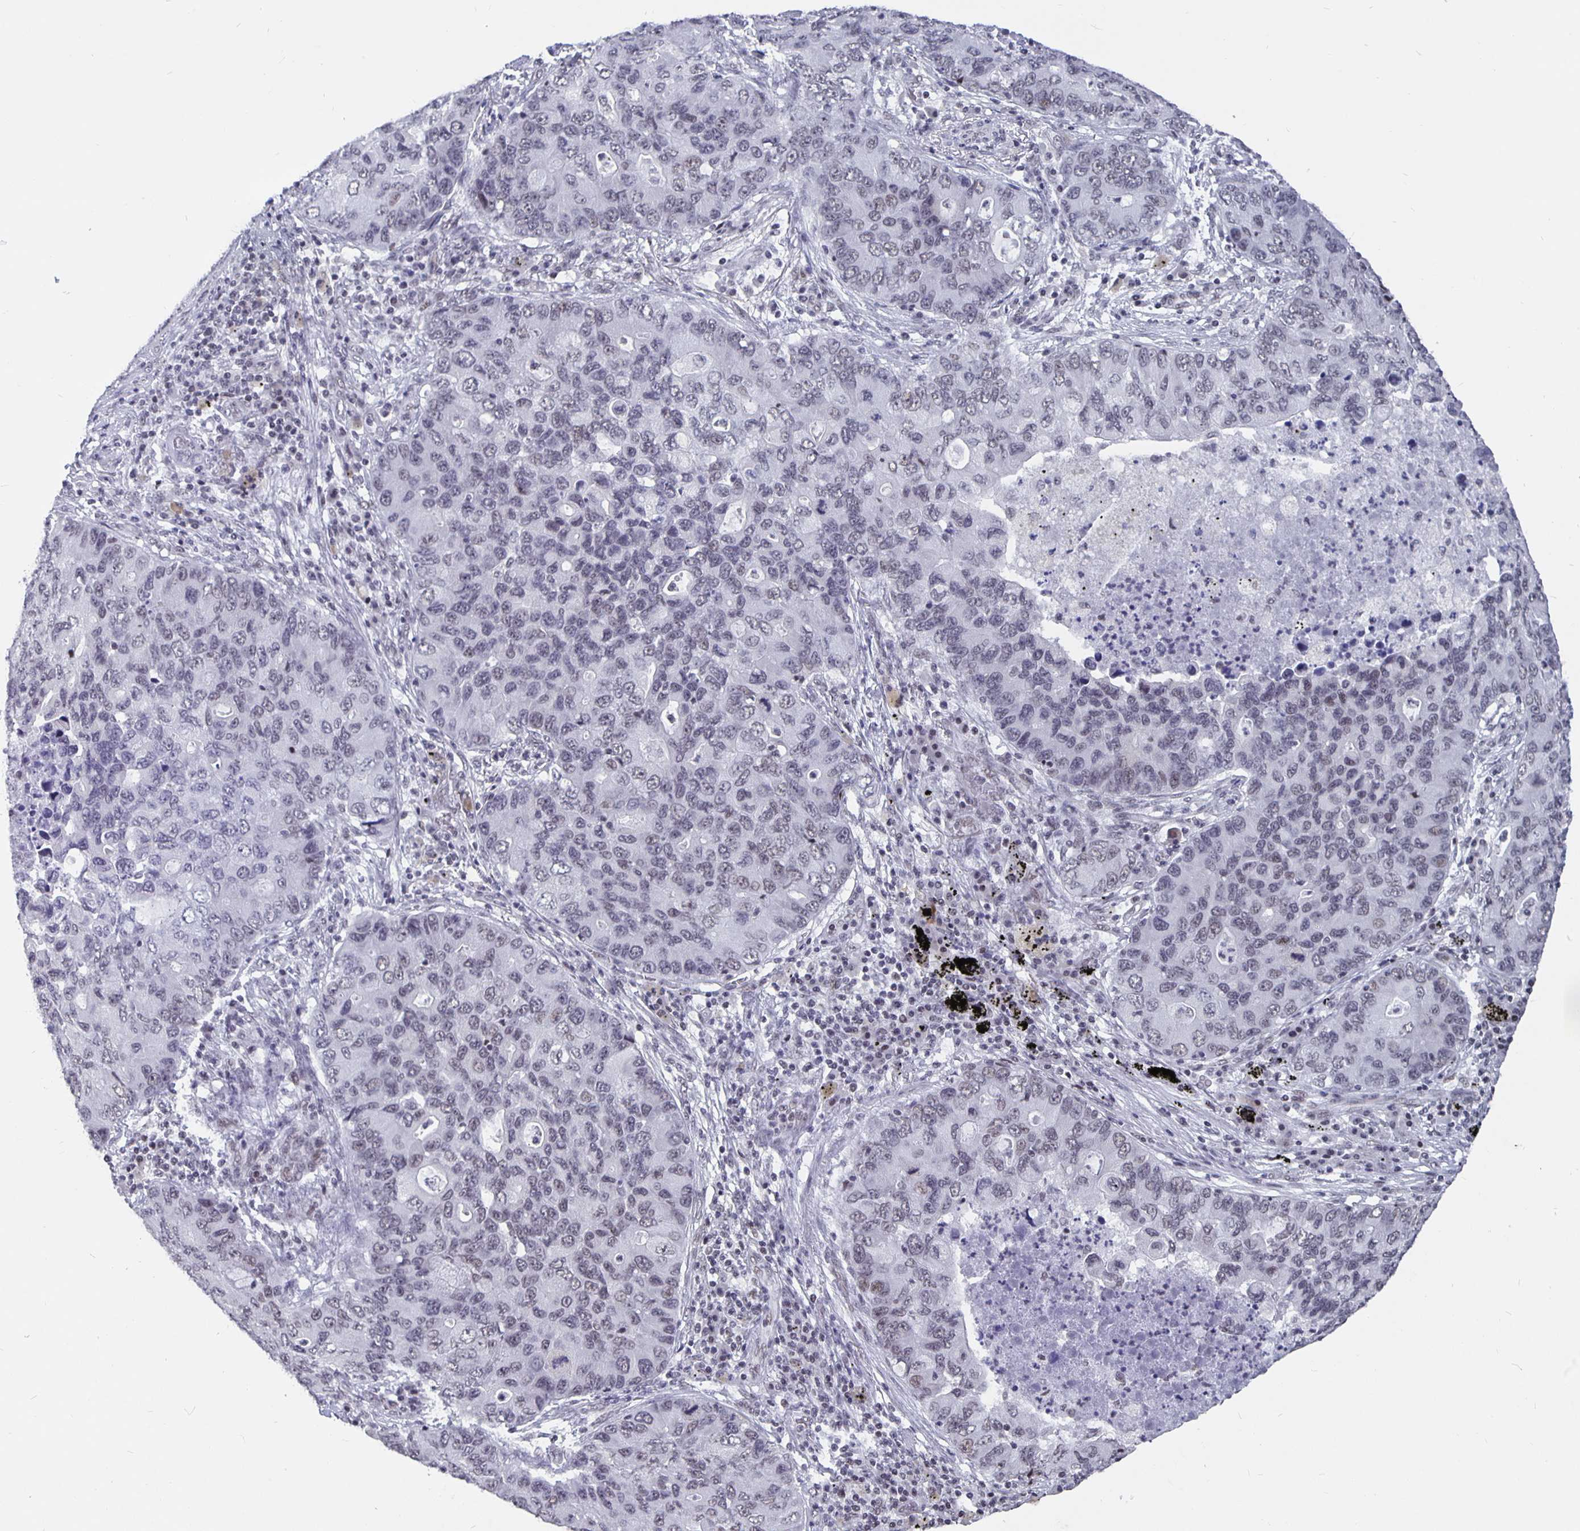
{"staining": {"intensity": "weak", "quantity": "<25%", "location": "nuclear"}, "tissue": "lung cancer", "cell_type": "Tumor cells", "image_type": "cancer", "snomed": [{"axis": "morphology", "description": "Adenocarcinoma, NOS"}, {"axis": "morphology", "description": "Adenocarcinoma, metastatic, NOS"}, {"axis": "topography", "description": "Lymph node"}, {"axis": "topography", "description": "Lung"}], "caption": "This is an immunohistochemistry (IHC) micrograph of lung cancer (adenocarcinoma). There is no staining in tumor cells.", "gene": "PBX2", "patient": {"sex": "female", "age": 54}}